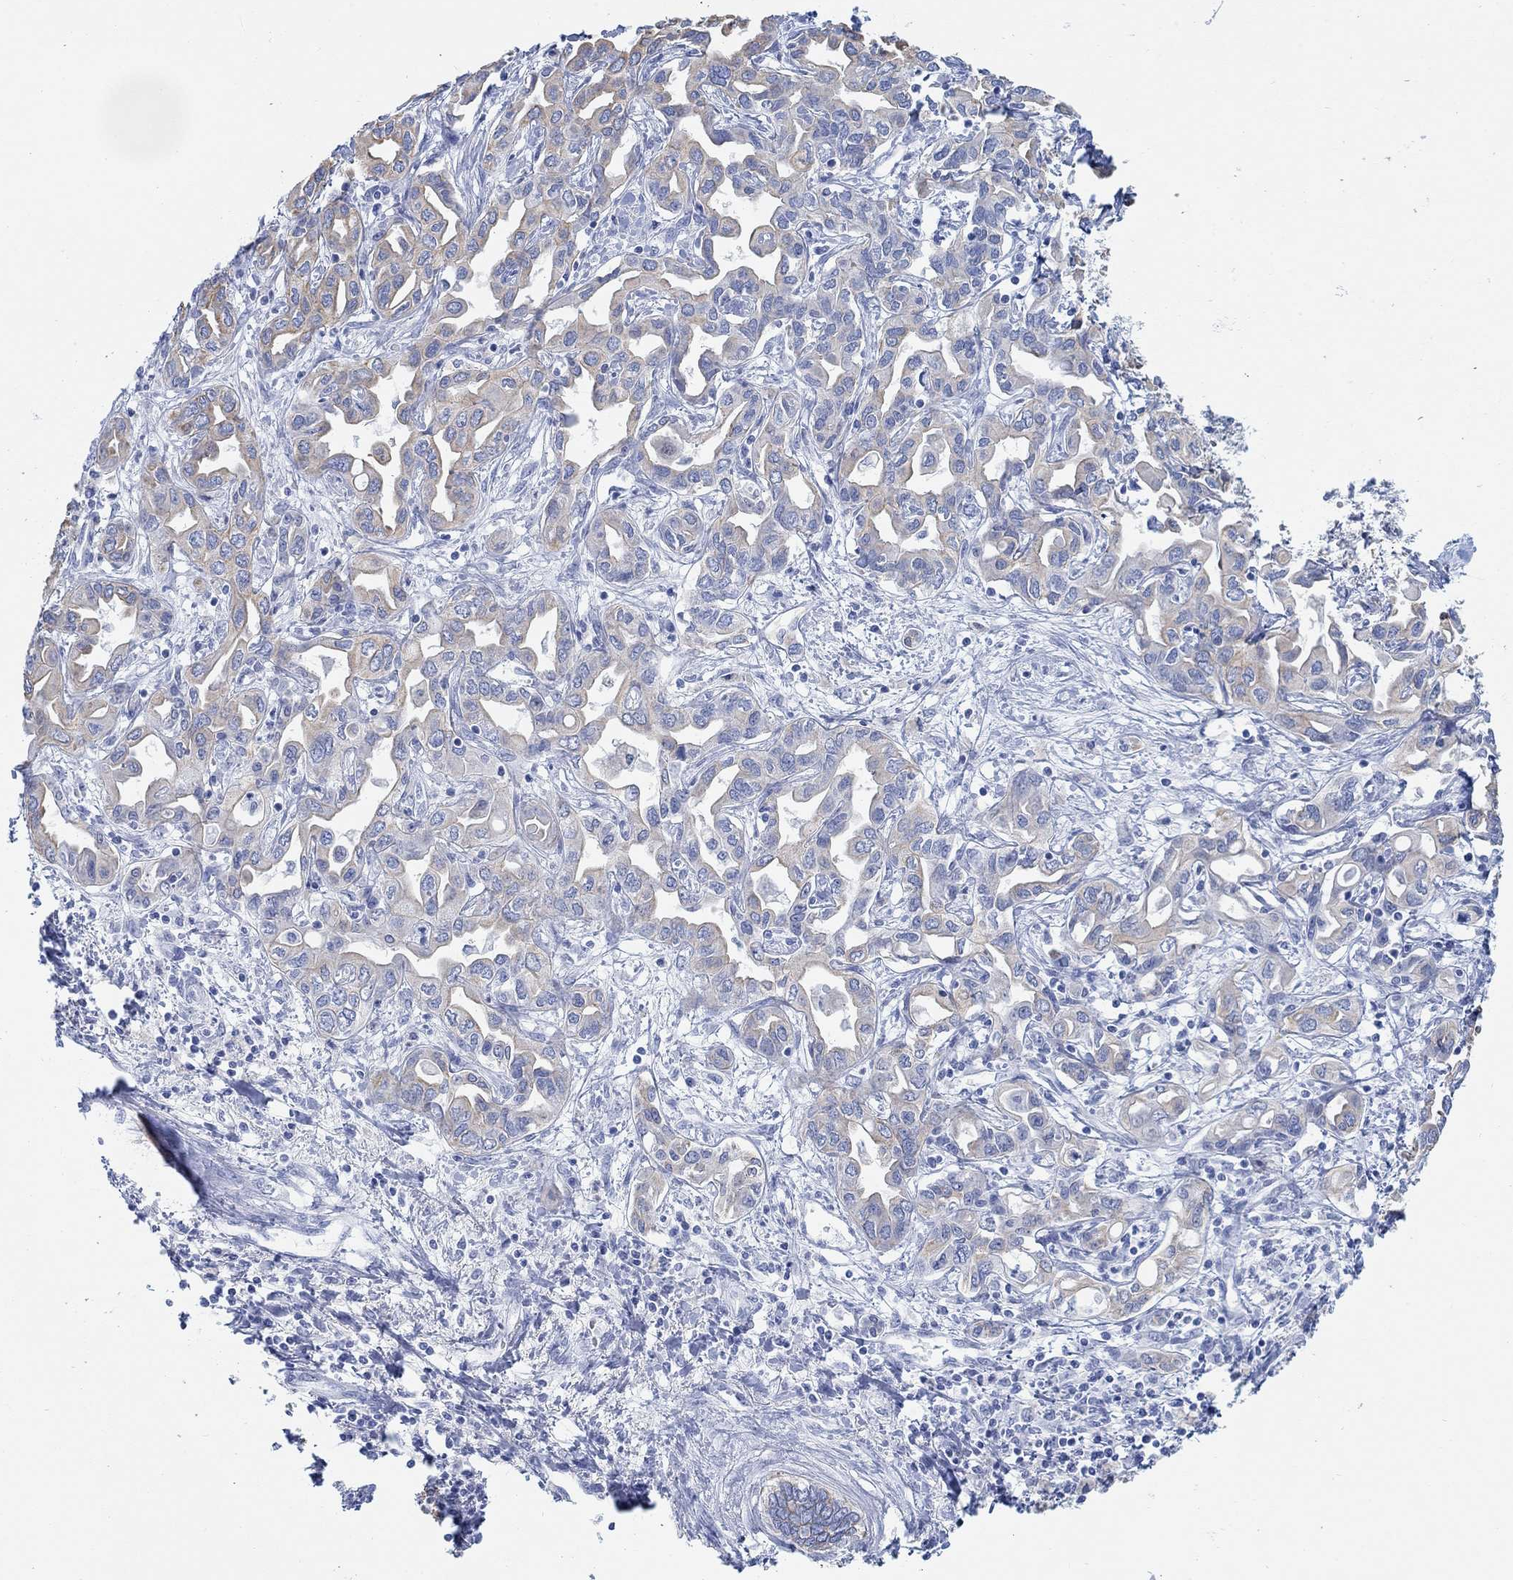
{"staining": {"intensity": "weak", "quantity": "25%-75%", "location": "cytoplasmic/membranous"}, "tissue": "liver cancer", "cell_type": "Tumor cells", "image_type": "cancer", "snomed": [{"axis": "morphology", "description": "Cholangiocarcinoma"}, {"axis": "topography", "description": "Liver"}], "caption": "High-magnification brightfield microscopy of liver cholangiocarcinoma stained with DAB (brown) and counterstained with hematoxylin (blue). tumor cells exhibit weak cytoplasmic/membranous staining is seen in approximately25%-75% of cells. The protein is stained brown, and the nuclei are stained in blue (DAB IHC with brightfield microscopy, high magnification).", "gene": "AK8", "patient": {"sex": "female", "age": 64}}